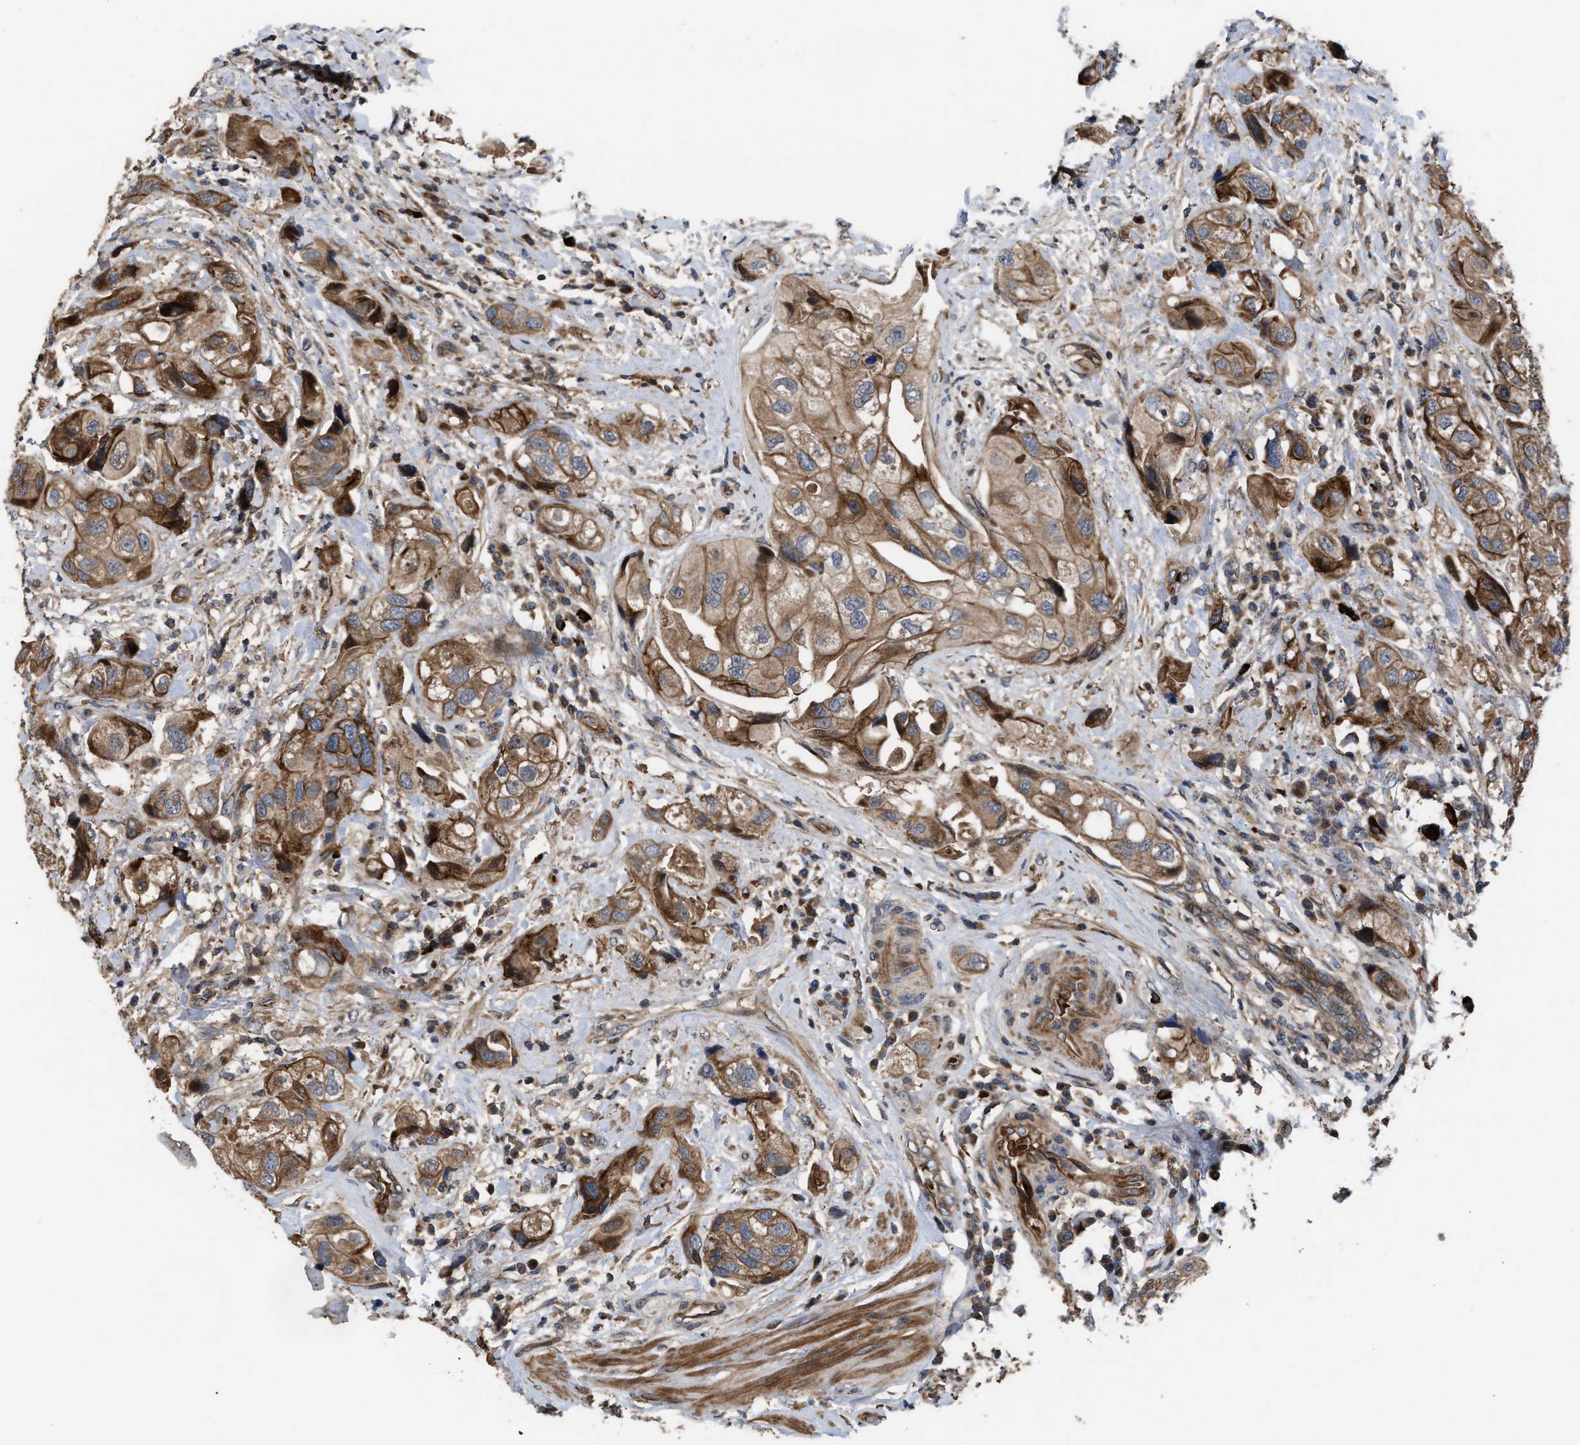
{"staining": {"intensity": "moderate", "quantity": ">75%", "location": "cytoplasmic/membranous"}, "tissue": "urothelial cancer", "cell_type": "Tumor cells", "image_type": "cancer", "snomed": [{"axis": "morphology", "description": "Urothelial carcinoma, High grade"}, {"axis": "topography", "description": "Urinary bladder"}], "caption": "High-magnification brightfield microscopy of urothelial cancer stained with DAB (3,3'-diaminobenzidine) (brown) and counterstained with hematoxylin (blue). tumor cells exhibit moderate cytoplasmic/membranous expression is identified in approximately>75% of cells.", "gene": "STAU1", "patient": {"sex": "female", "age": 64}}